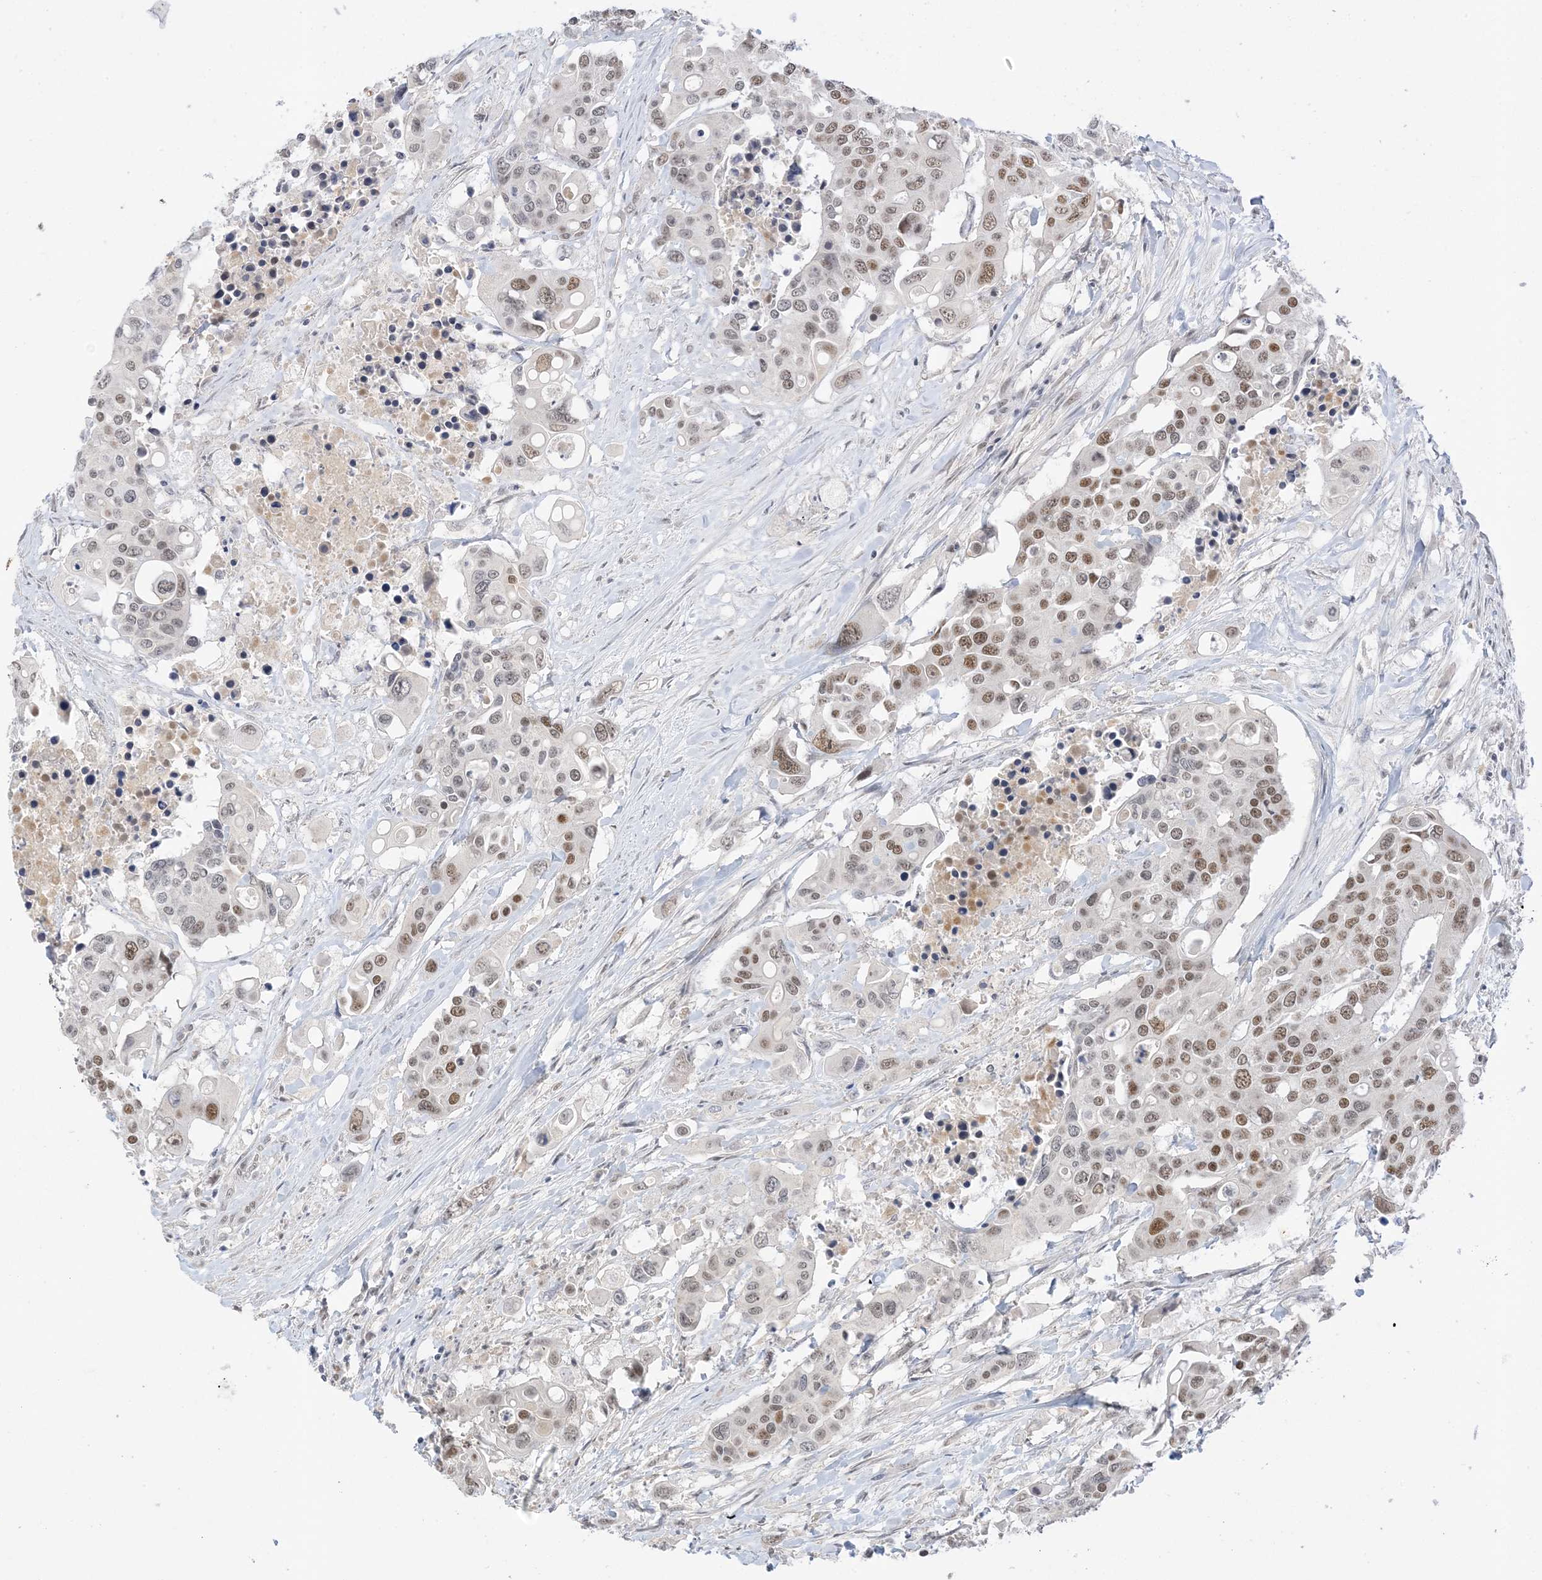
{"staining": {"intensity": "moderate", "quantity": "25%-75%", "location": "nuclear"}, "tissue": "colorectal cancer", "cell_type": "Tumor cells", "image_type": "cancer", "snomed": [{"axis": "morphology", "description": "Adenocarcinoma, NOS"}, {"axis": "topography", "description": "Colon"}], "caption": "High-magnification brightfield microscopy of colorectal adenocarcinoma stained with DAB (brown) and counterstained with hematoxylin (blue). tumor cells exhibit moderate nuclear staining is identified in about25%-75% of cells.", "gene": "MSL3", "patient": {"sex": "male", "age": 77}}